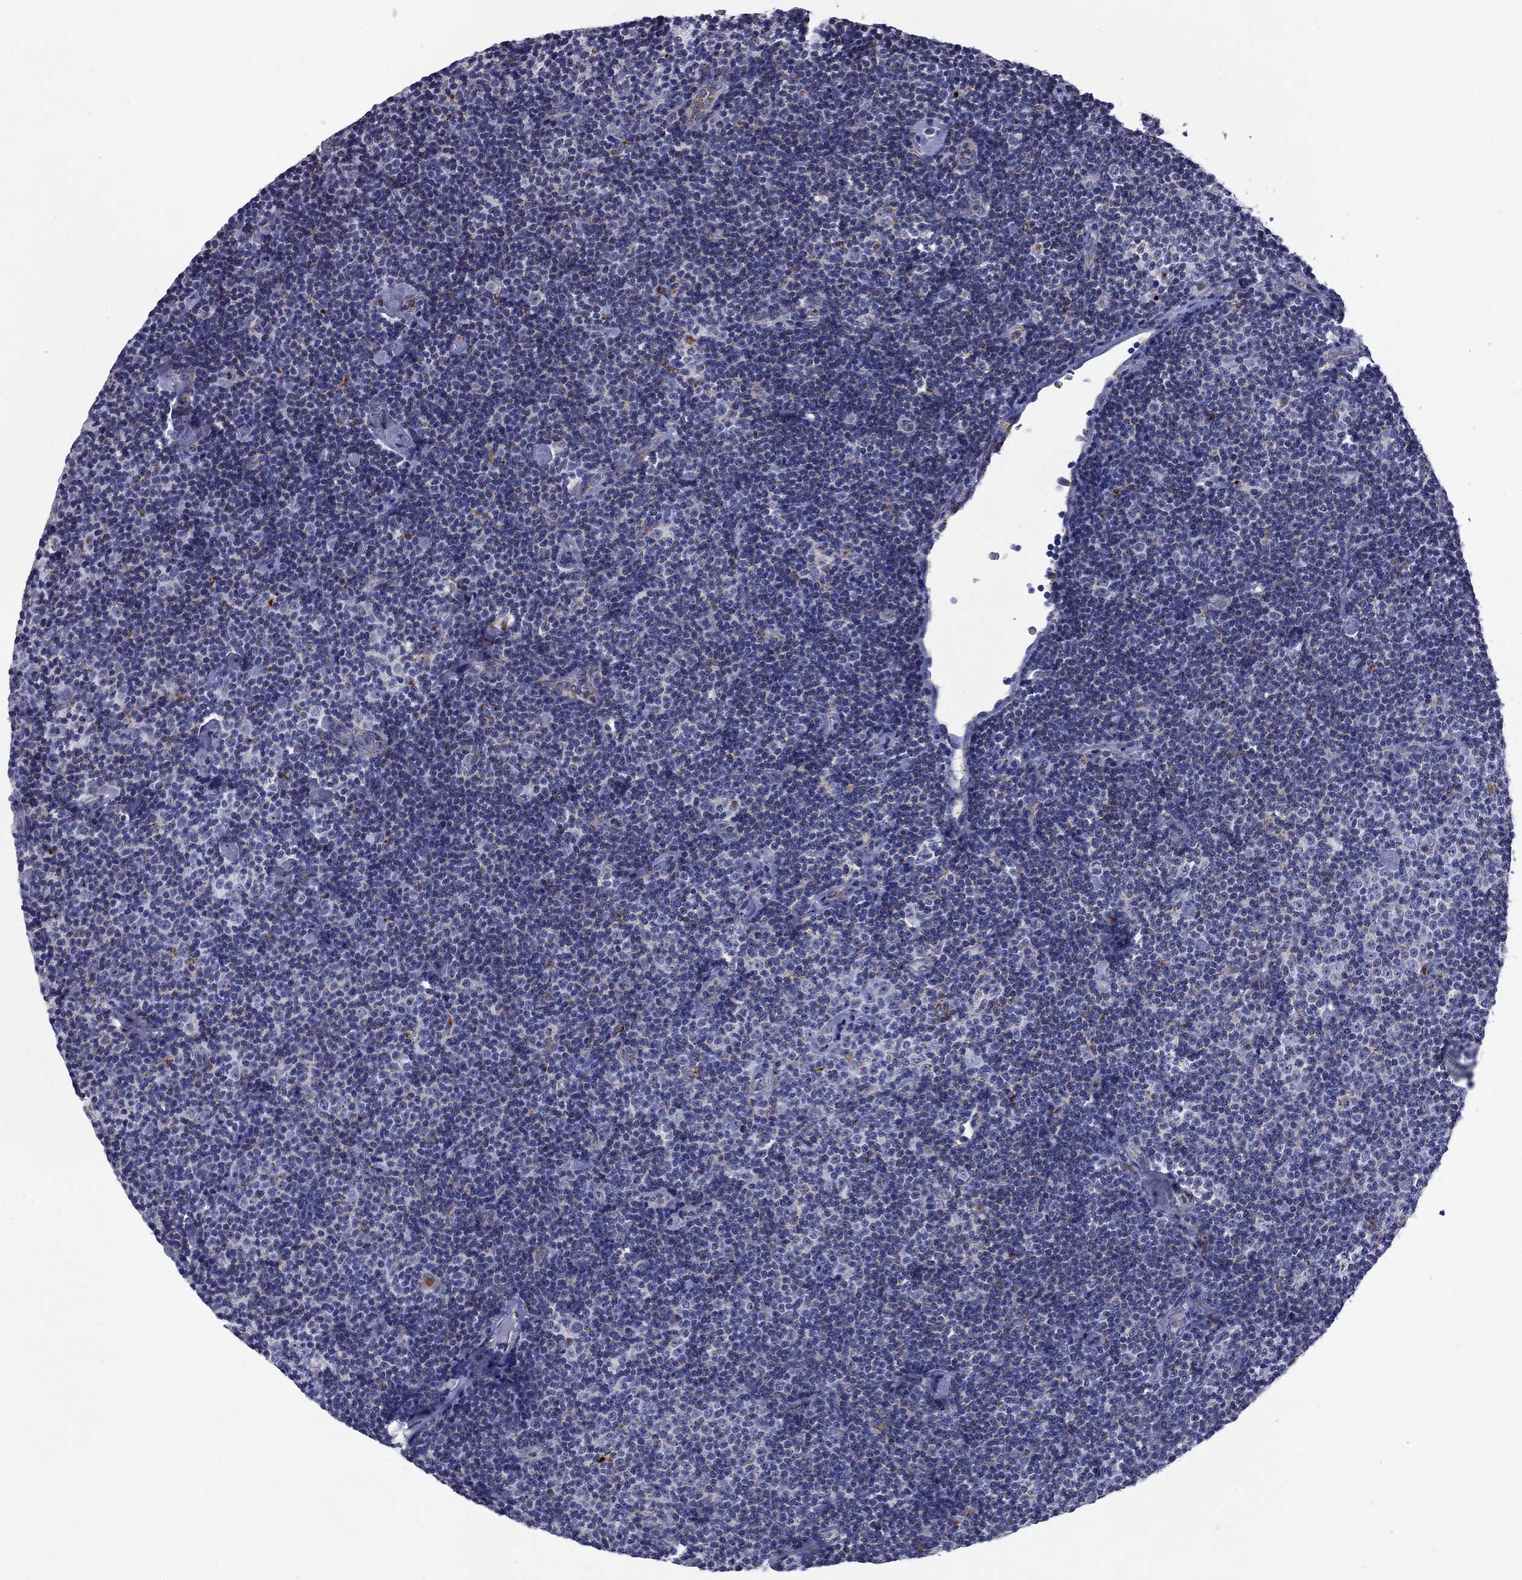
{"staining": {"intensity": "negative", "quantity": "none", "location": "none"}, "tissue": "lymphoma", "cell_type": "Tumor cells", "image_type": "cancer", "snomed": [{"axis": "morphology", "description": "Malignant lymphoma, non-Hodgkin's type, Low grade"}, {"axis": "topography", "description": "Lymph node"}], "caption": "Immunohistochemistry (IHC) image of neoplastic tissue: lymphoma stained with DAB (3,3'-diaminobenzidine) displays no significant protein positivity in tumor cells.", "gene": "MADCAM1", "patient": {"sex": "male", "age": 81}}